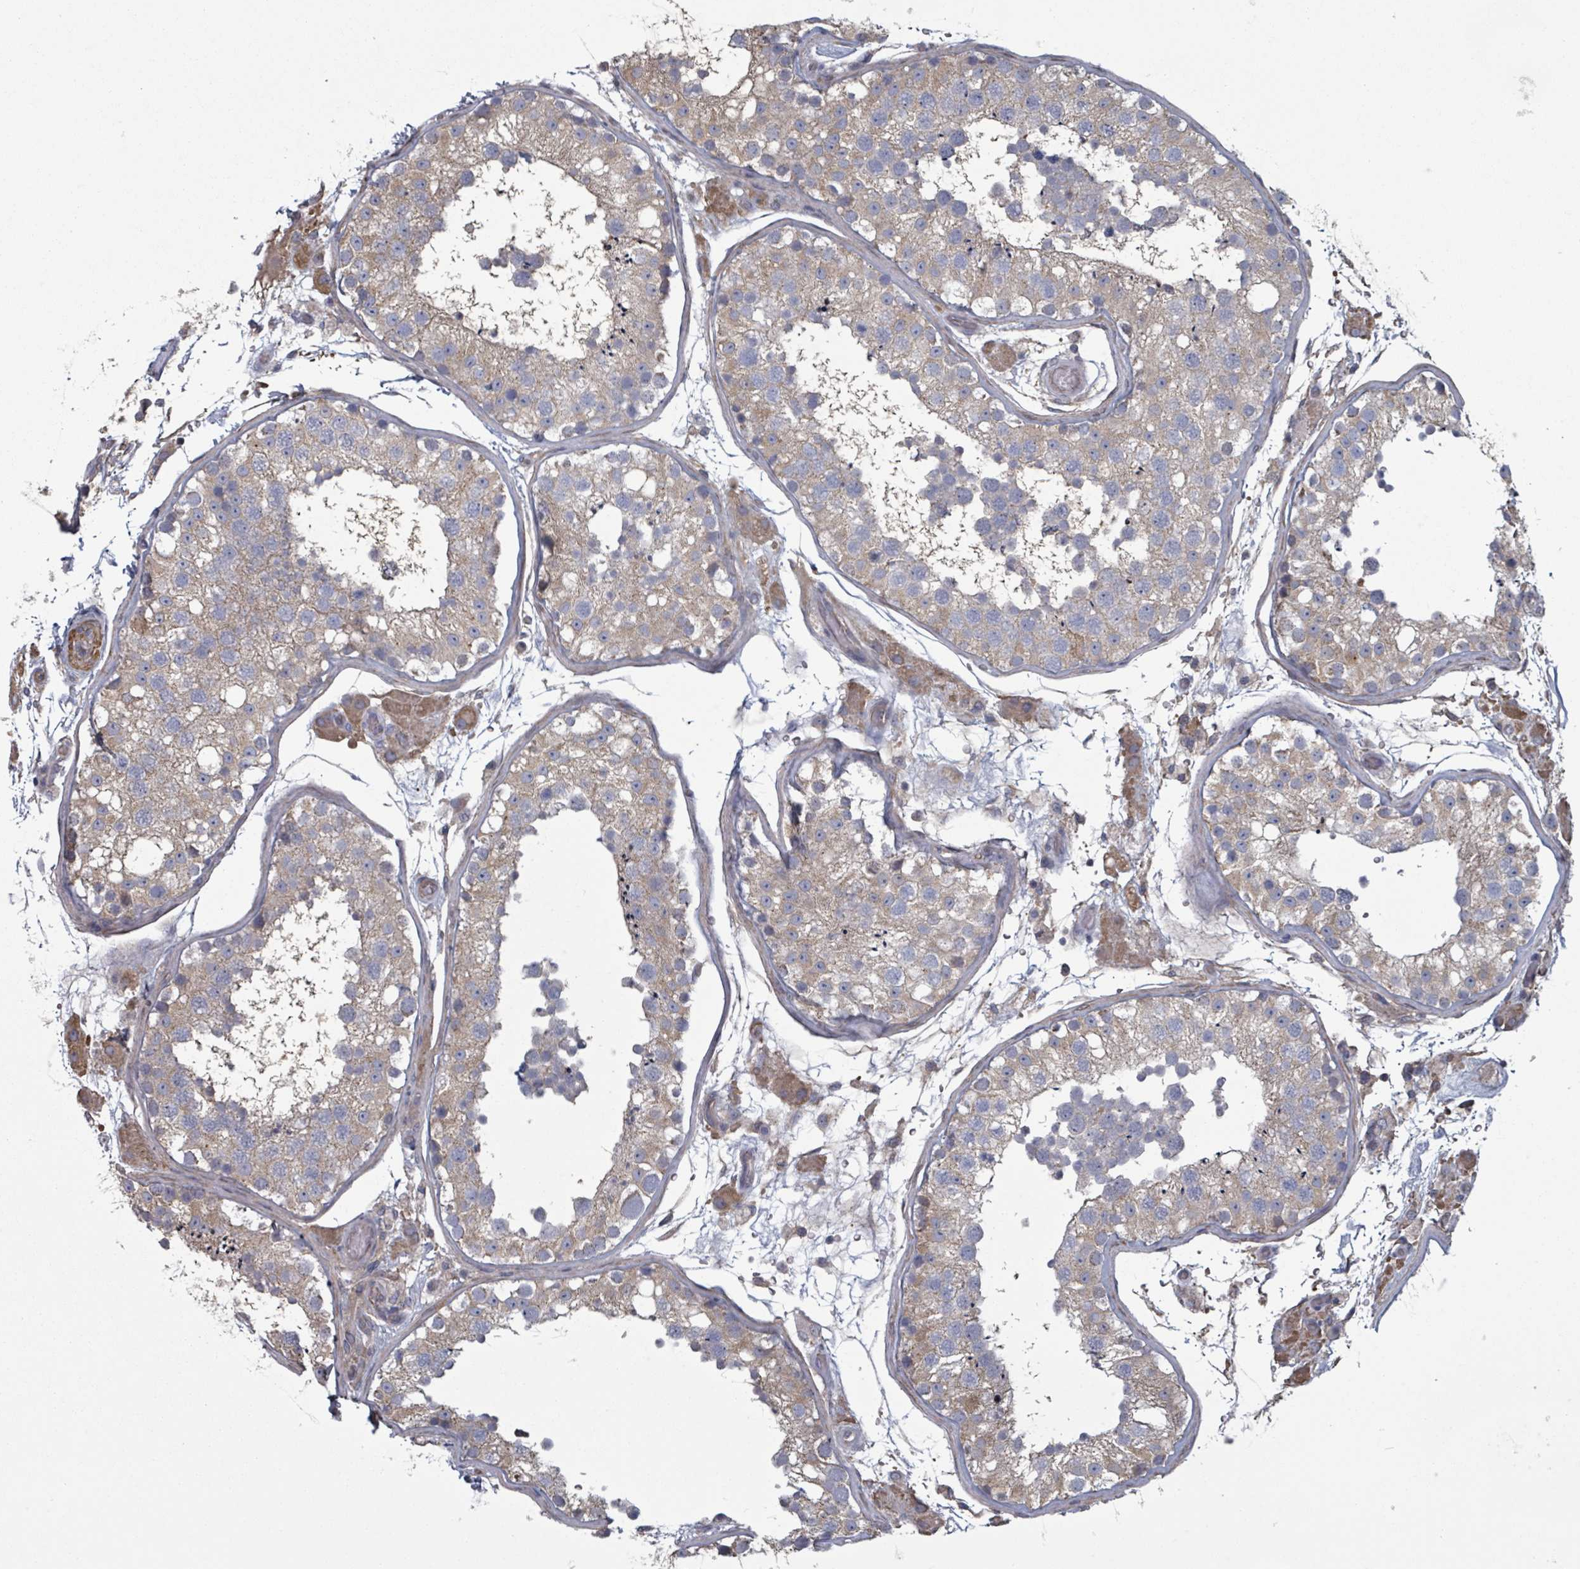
{"staining": {"intensity": "moderate", "quantity": "25%-75%", "location": "cytoplasmic/membranous"}, "tissue": "testis", "cell_type": "Cells in seminiferous ducts", "image_type": "normal", "snomed": [{"axis": "morphology", "description": "Normal tissue, NOS"}, {"axis": "topography", "description": "Testis"}], "caption": "This micrograph exhibits IHC staining of benign human testis, with medium moderate cytoplasmic/membranous expression in approximately 25%-75% of cells in seminiferous ducts.", "gene": "ADCK1", "patient": {"sex": "male", "age": 26}}